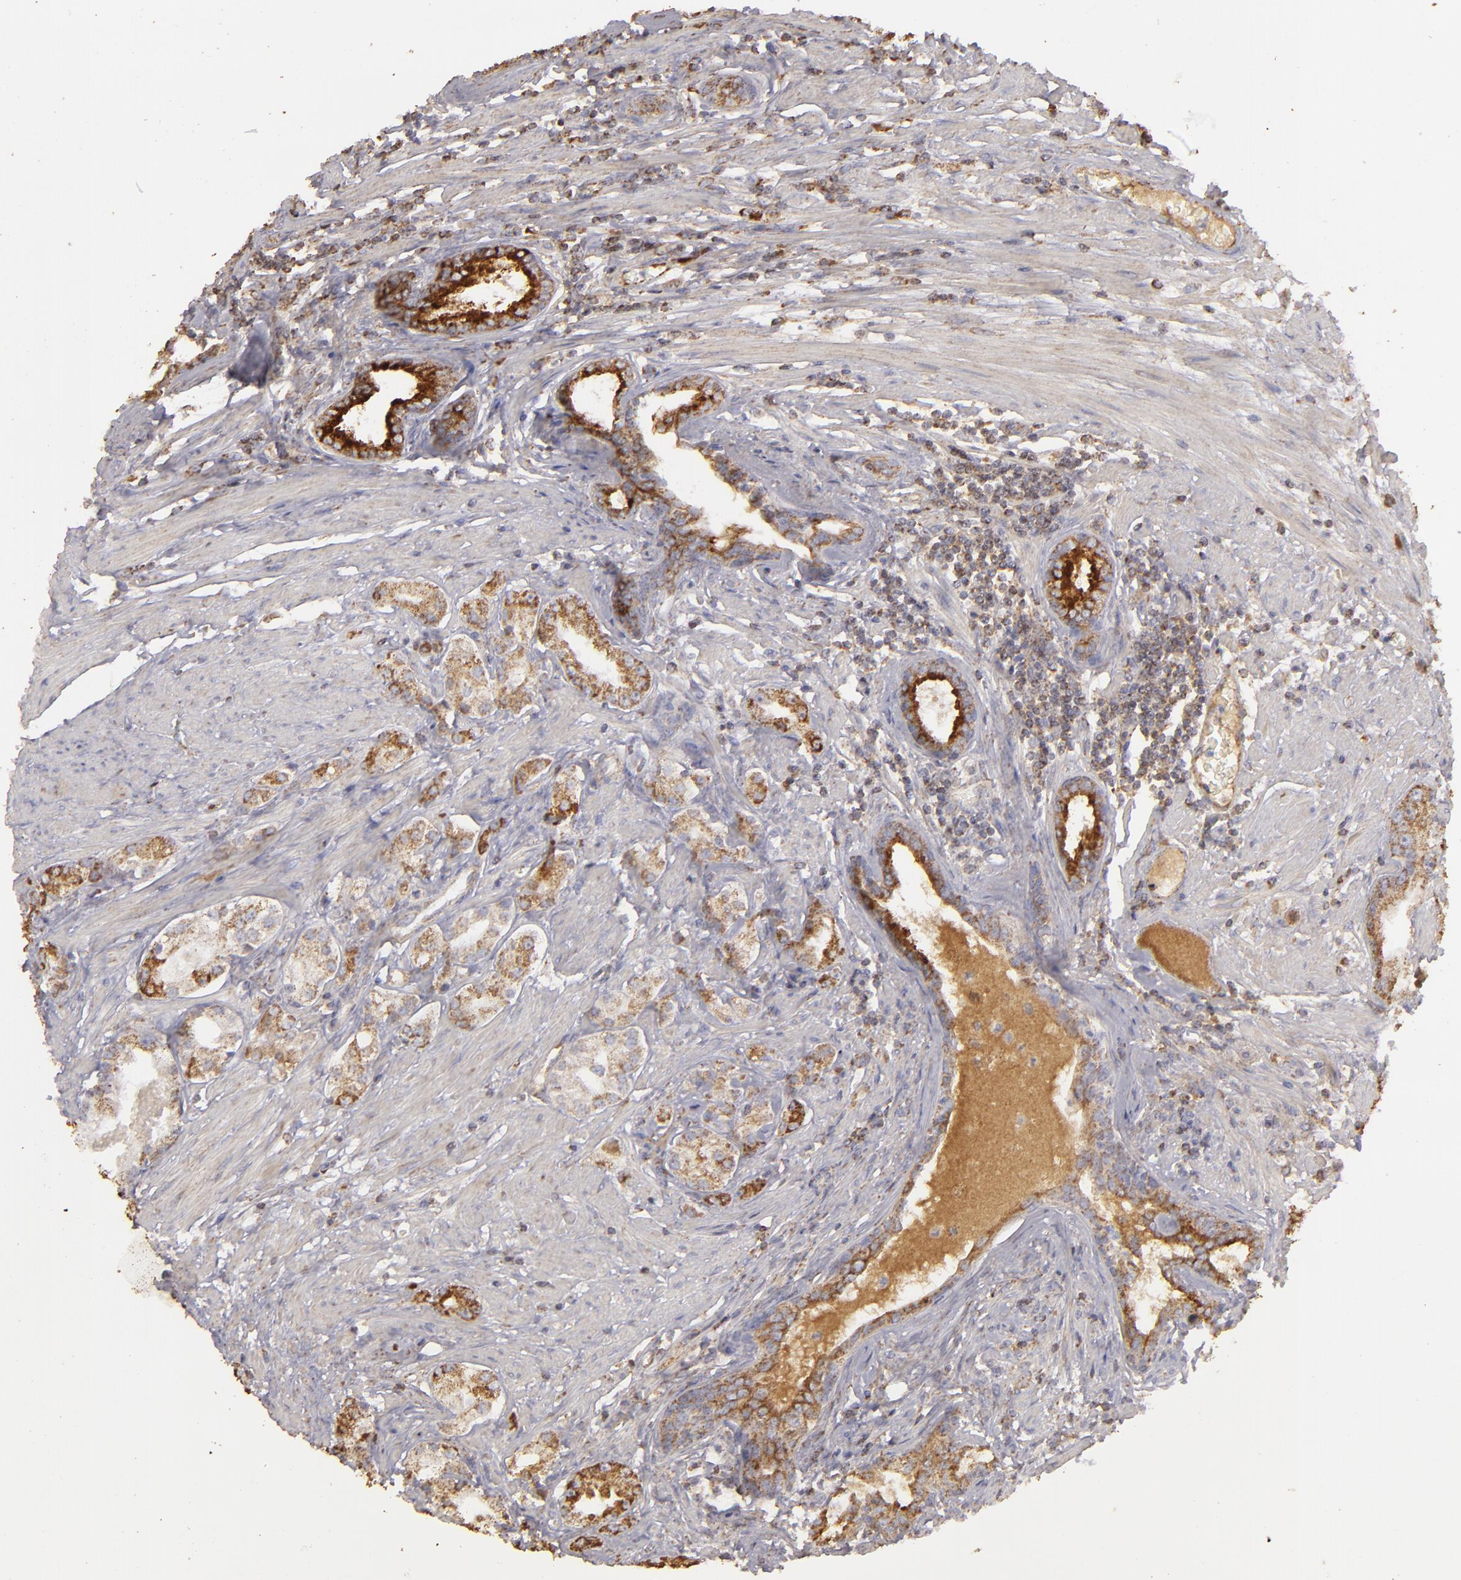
{"staining": {"intensity": "strong", "quantity": ">75%", "location": "cytoplasmic/membranous"}, "tissue": "prostate cancer", "cell_type": "Tumor cells", "image_type": "cancer", "snomed": [{"axis": "morphology", "description": "Adenocarcinoma, Medium grade"}, {"axis": "topography", "description": "Prostate"}], "caption": "Approximately >75% of tumor cells in human prostate cancer exhibit strong cytoplasmic/membranous protein expression as visualized by brown immunohistochemical staining.", "gene": "CFB", "patient": {"sex": "male", "age": 72}}